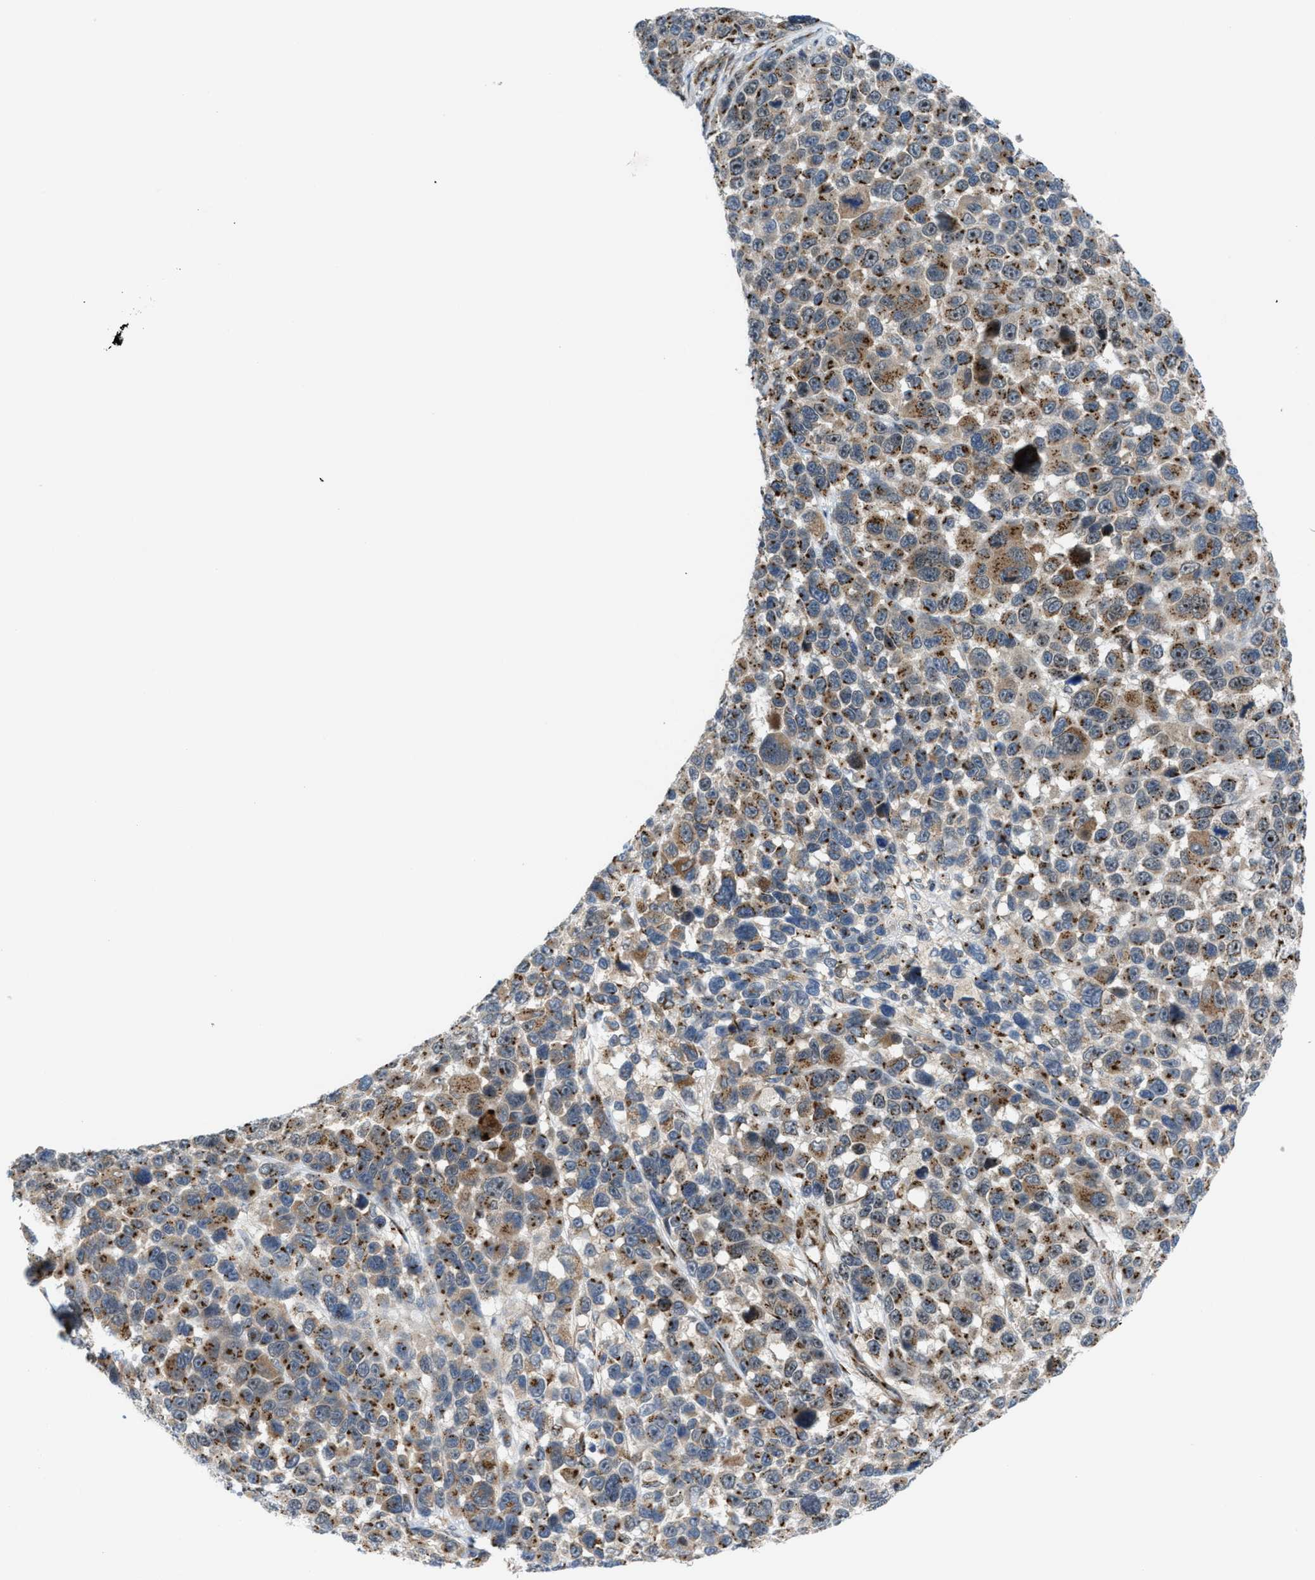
{"staining": {"intensity": "moderate", "quantity": "25%-75%", "location": "cytoplasmic/membranous,nuclear"}, "tissue": "melanoma", "cell_type": "Tumor cells", "image_type": "cancer", "snomed": [{"axis": "morphology", "description": "Malignant melanoma, NOS"}, {"axis": "topography", "description": "Skin"}], "caption": "DAB (3,3'-diaminobenzidine) immunohistochemical staining of human melanoma displays moderate cytoplasmic/membranous and nuclear protein expression in approximately 25%-75% of tumor cells.", "gene": "SLC38A10", "patient": {"sex": "male", "age": 53}}